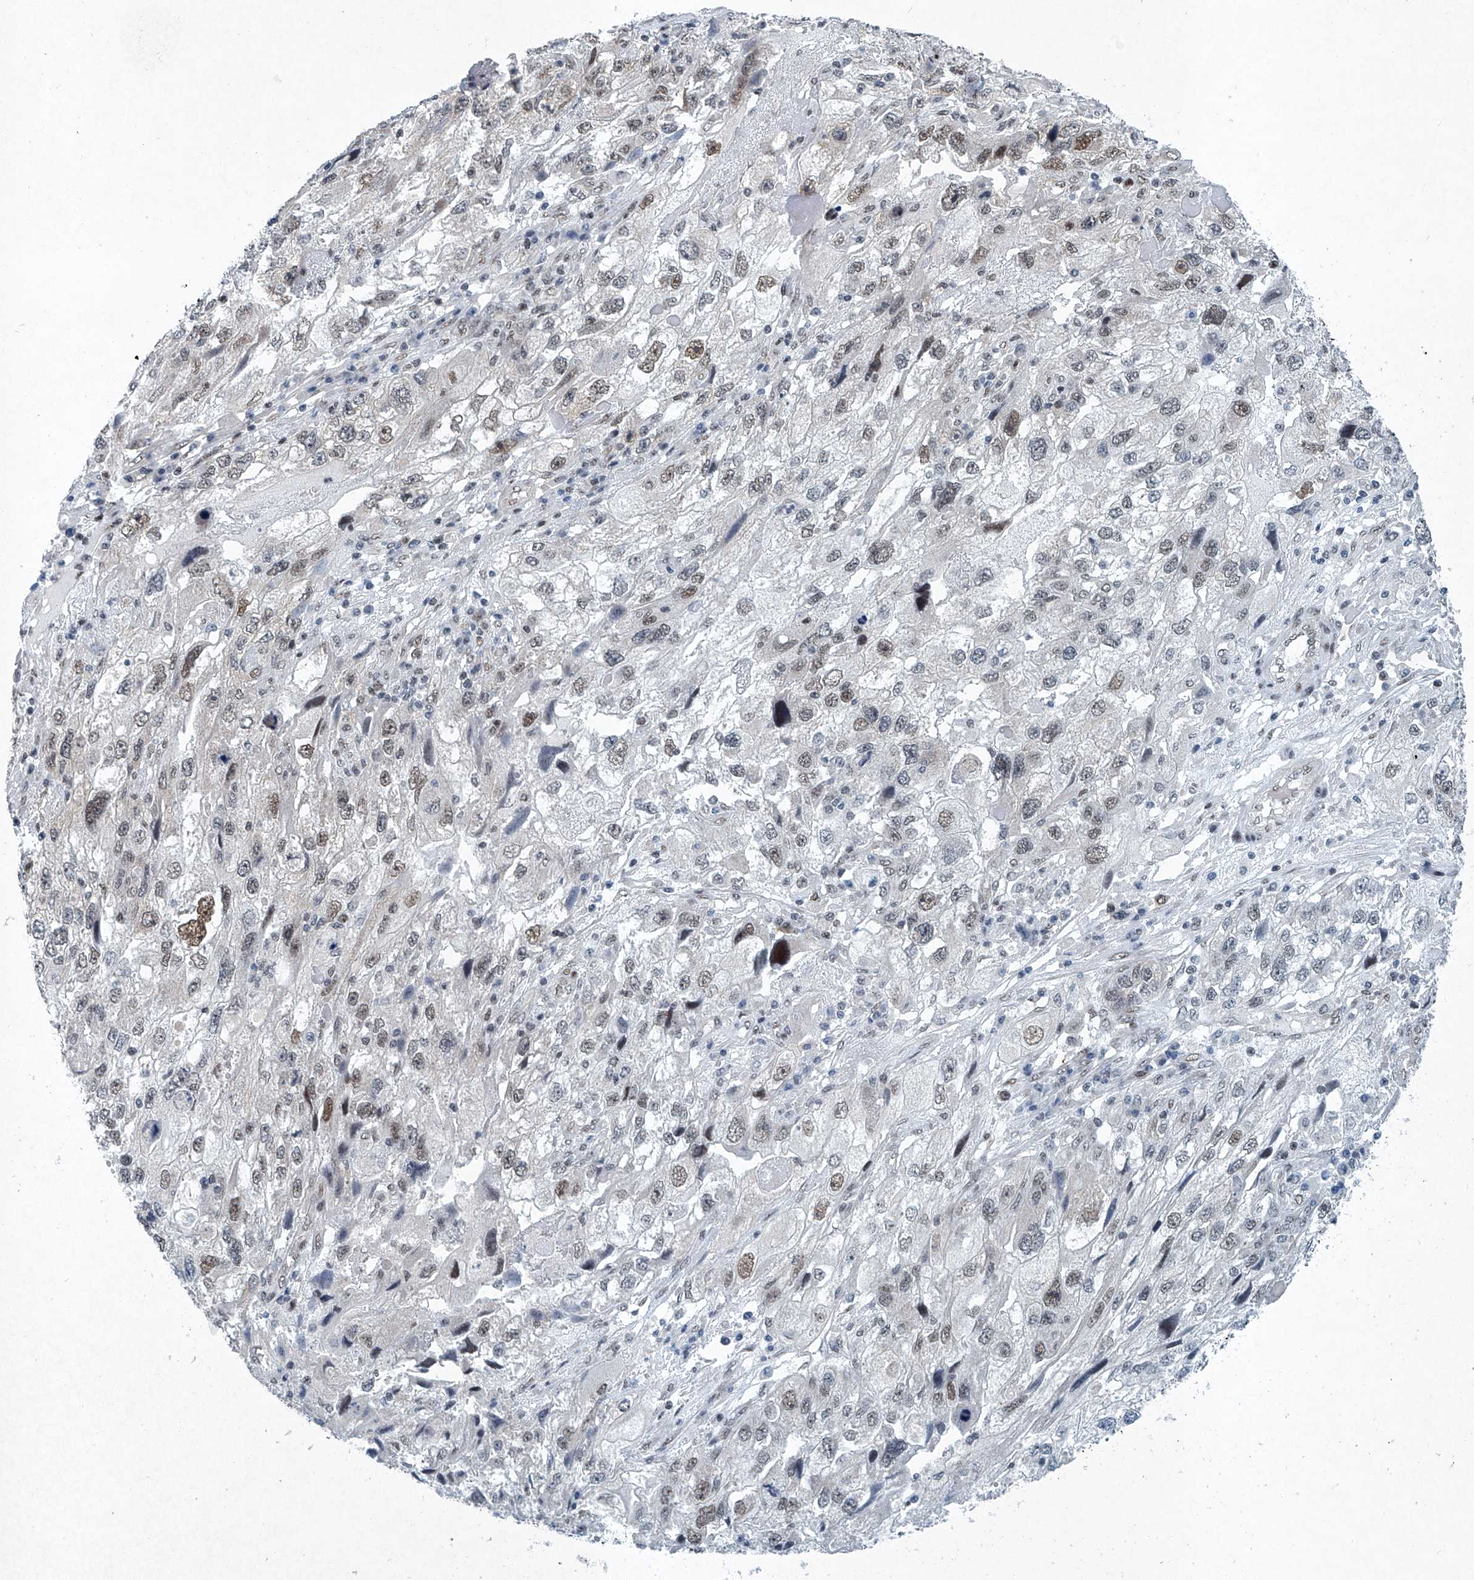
{"staining": {"intensity": "weak", "quantity": "25%-75%", "location": "nuclear"}, "tissue": "endometrial cancer", "cell_type": "Tumor cells", "image_type": "cancer", "snomed": [{"axis": "morphology", "description": "Adenocarcinoma, NOS"}, {"axis": "topography", "description": "Endometrium"}], "caption": "Endometrial cancer stained with immunohistochemistry reveals weak nuclear positivity in about 25%-75% of tumor cells.", "gene": "TFDP1", "patient": {"sex": "female", "age": 49}}